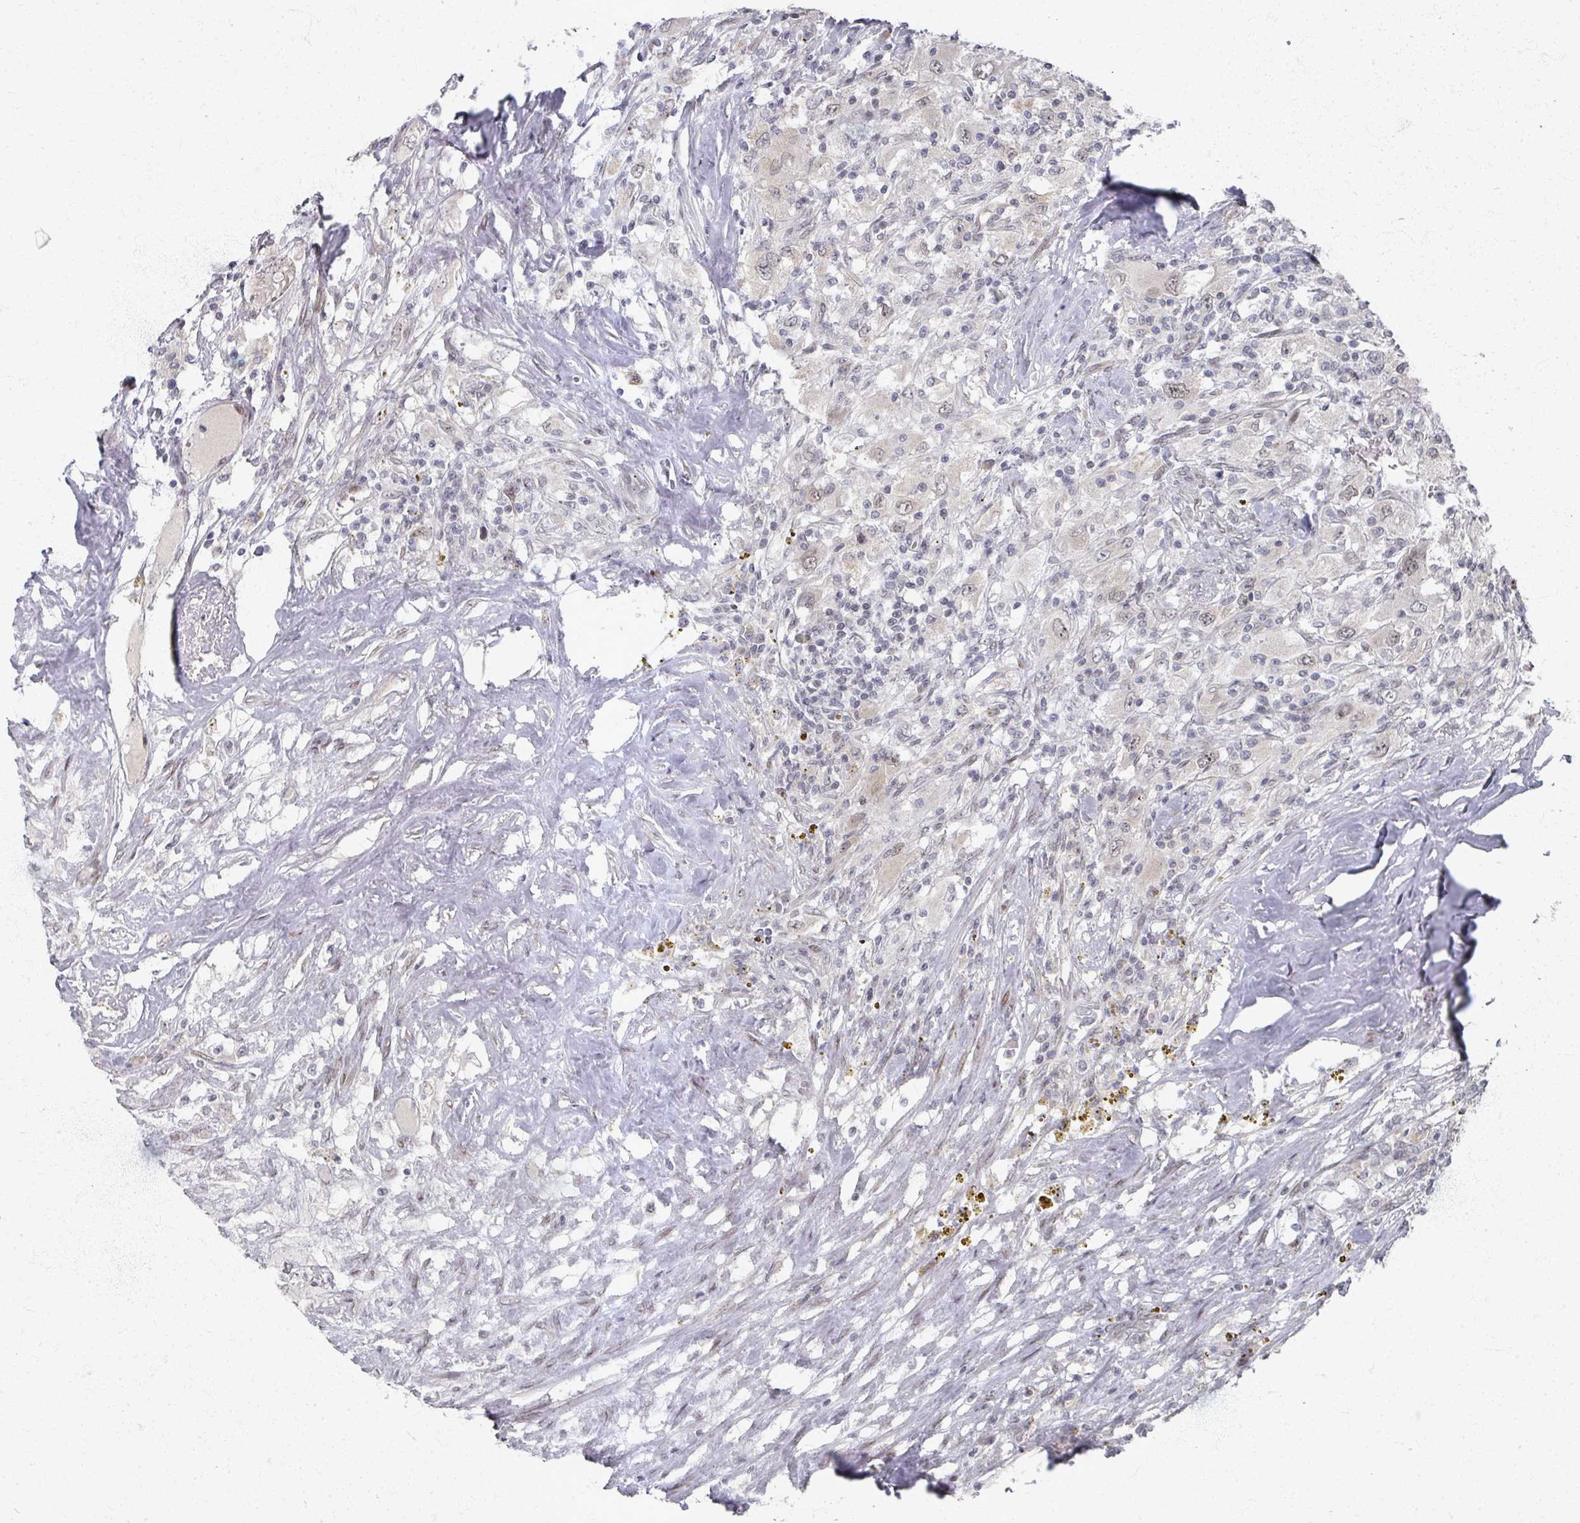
{"staining": {"intensity": "moderate", "quantity": "25%-75%", "location": "nuclear"}, "tissue": "renal cancer", "cell_type": "Tumor cells", "image_type": "cancer", "snomed": [{"axis": "morphology", "description": "Adenocarcinoma, NOS"}, {"axis": "topography", "description": "Kidney"}], "caption": "A high-resolution histopathology image shows IHC staining of adenocarcinoma (renal), which exhibits moderate nuclear staining in about 25%-75% of tumor cells.", "gene": "PSKH1", "patient": {"sex": "female", "age": 67}}